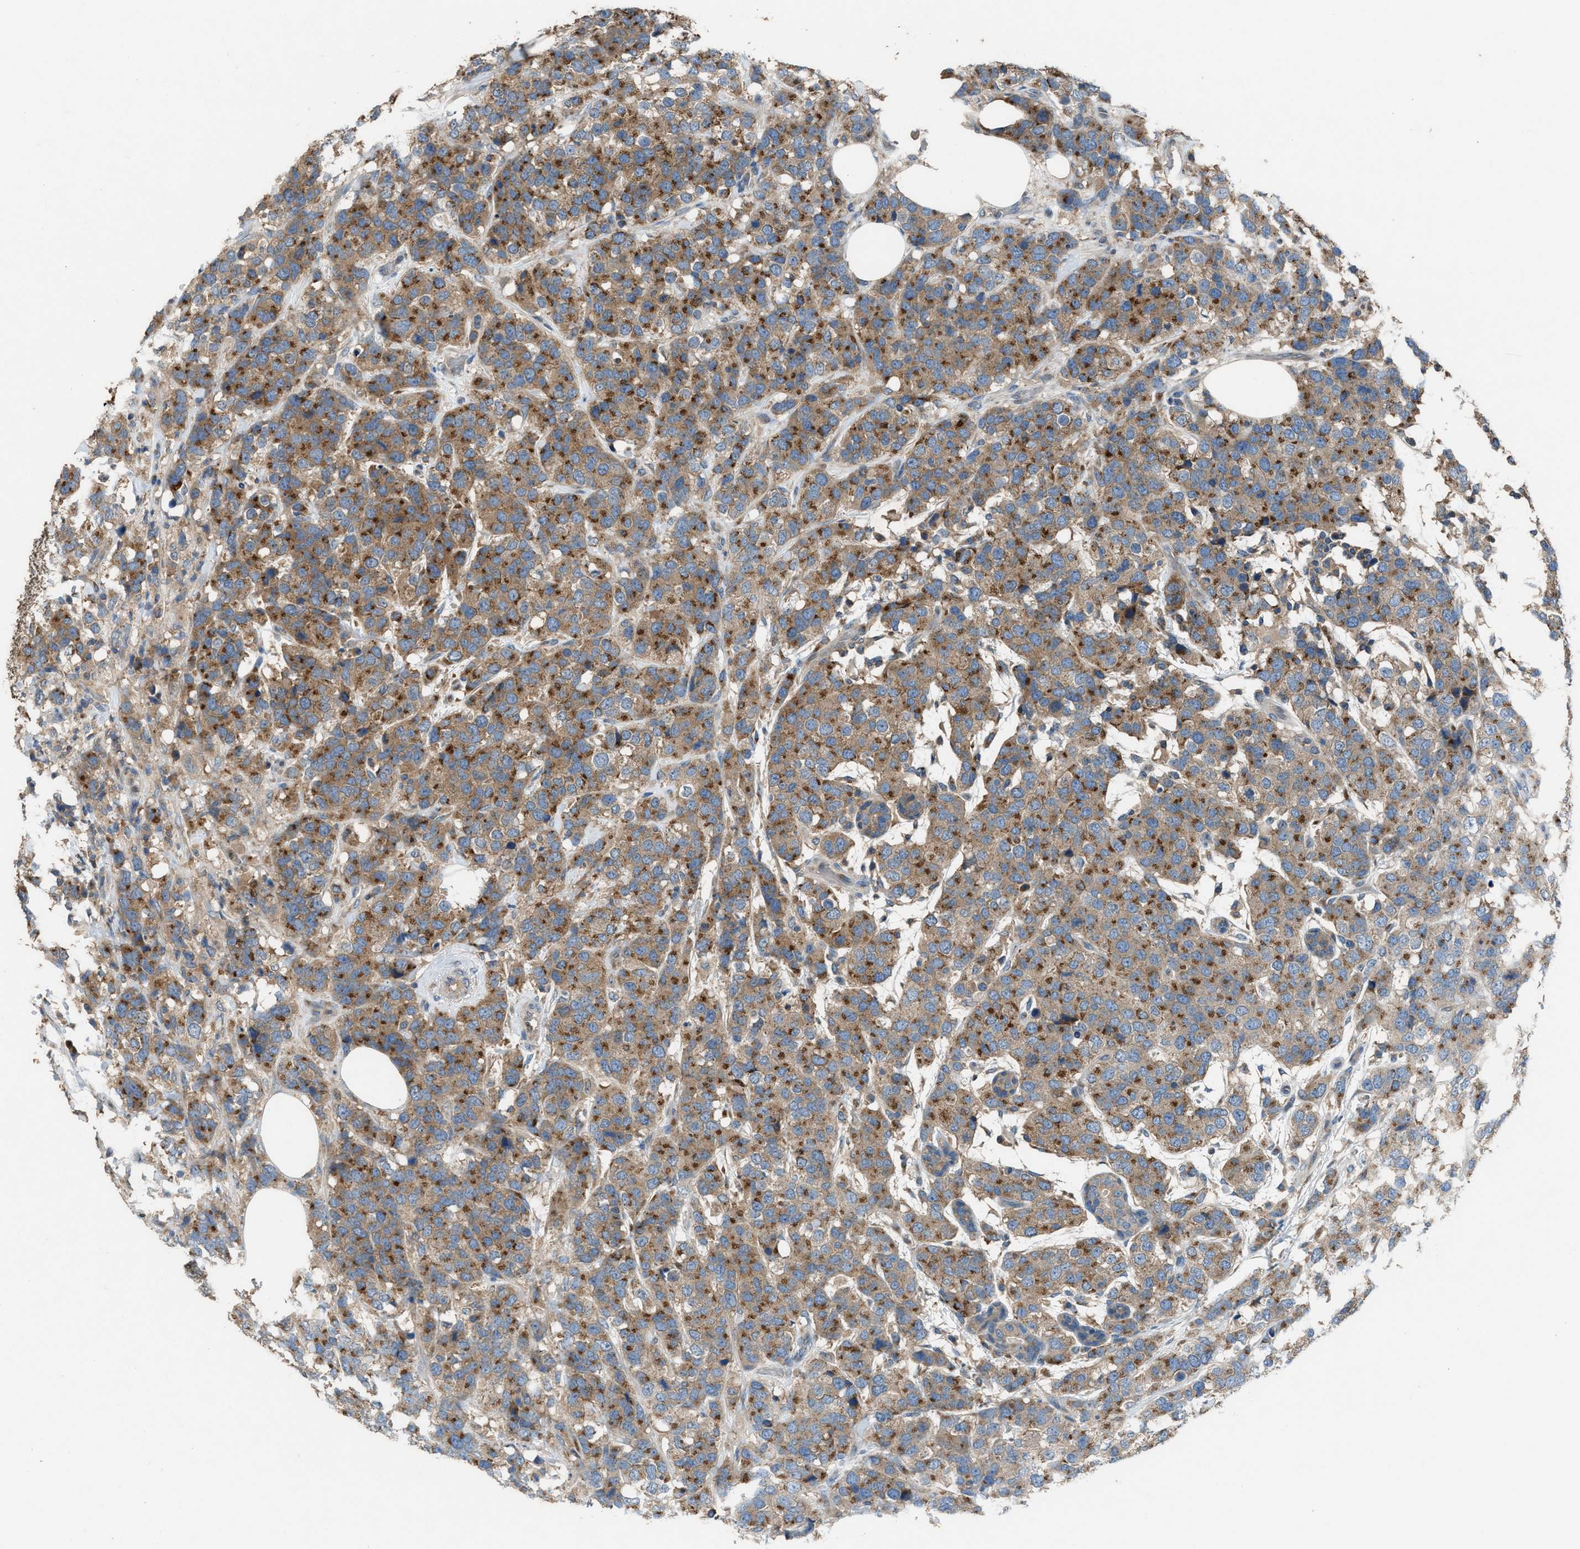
{"staining": {"intensity": "moderate", "quantity": ">75%", "location": "cytoplasmic/membranous"}, "tissue": "breast cancer", "cell_type": "Tumor cells", "image_type": "cancer", "snomed": [{"axis": "morphology", "description": "Lobular carcinoma"}, {"axis": "topography", "description": "Breast"}], "caption": "The micrograph shows a brown stain indicating the presence of a protein in the cytoplasmic/membranous of tumor cells in breast lobular carcinoma.", "gene": "TPK1", "patient": {"sex": "female", "age": 59}}